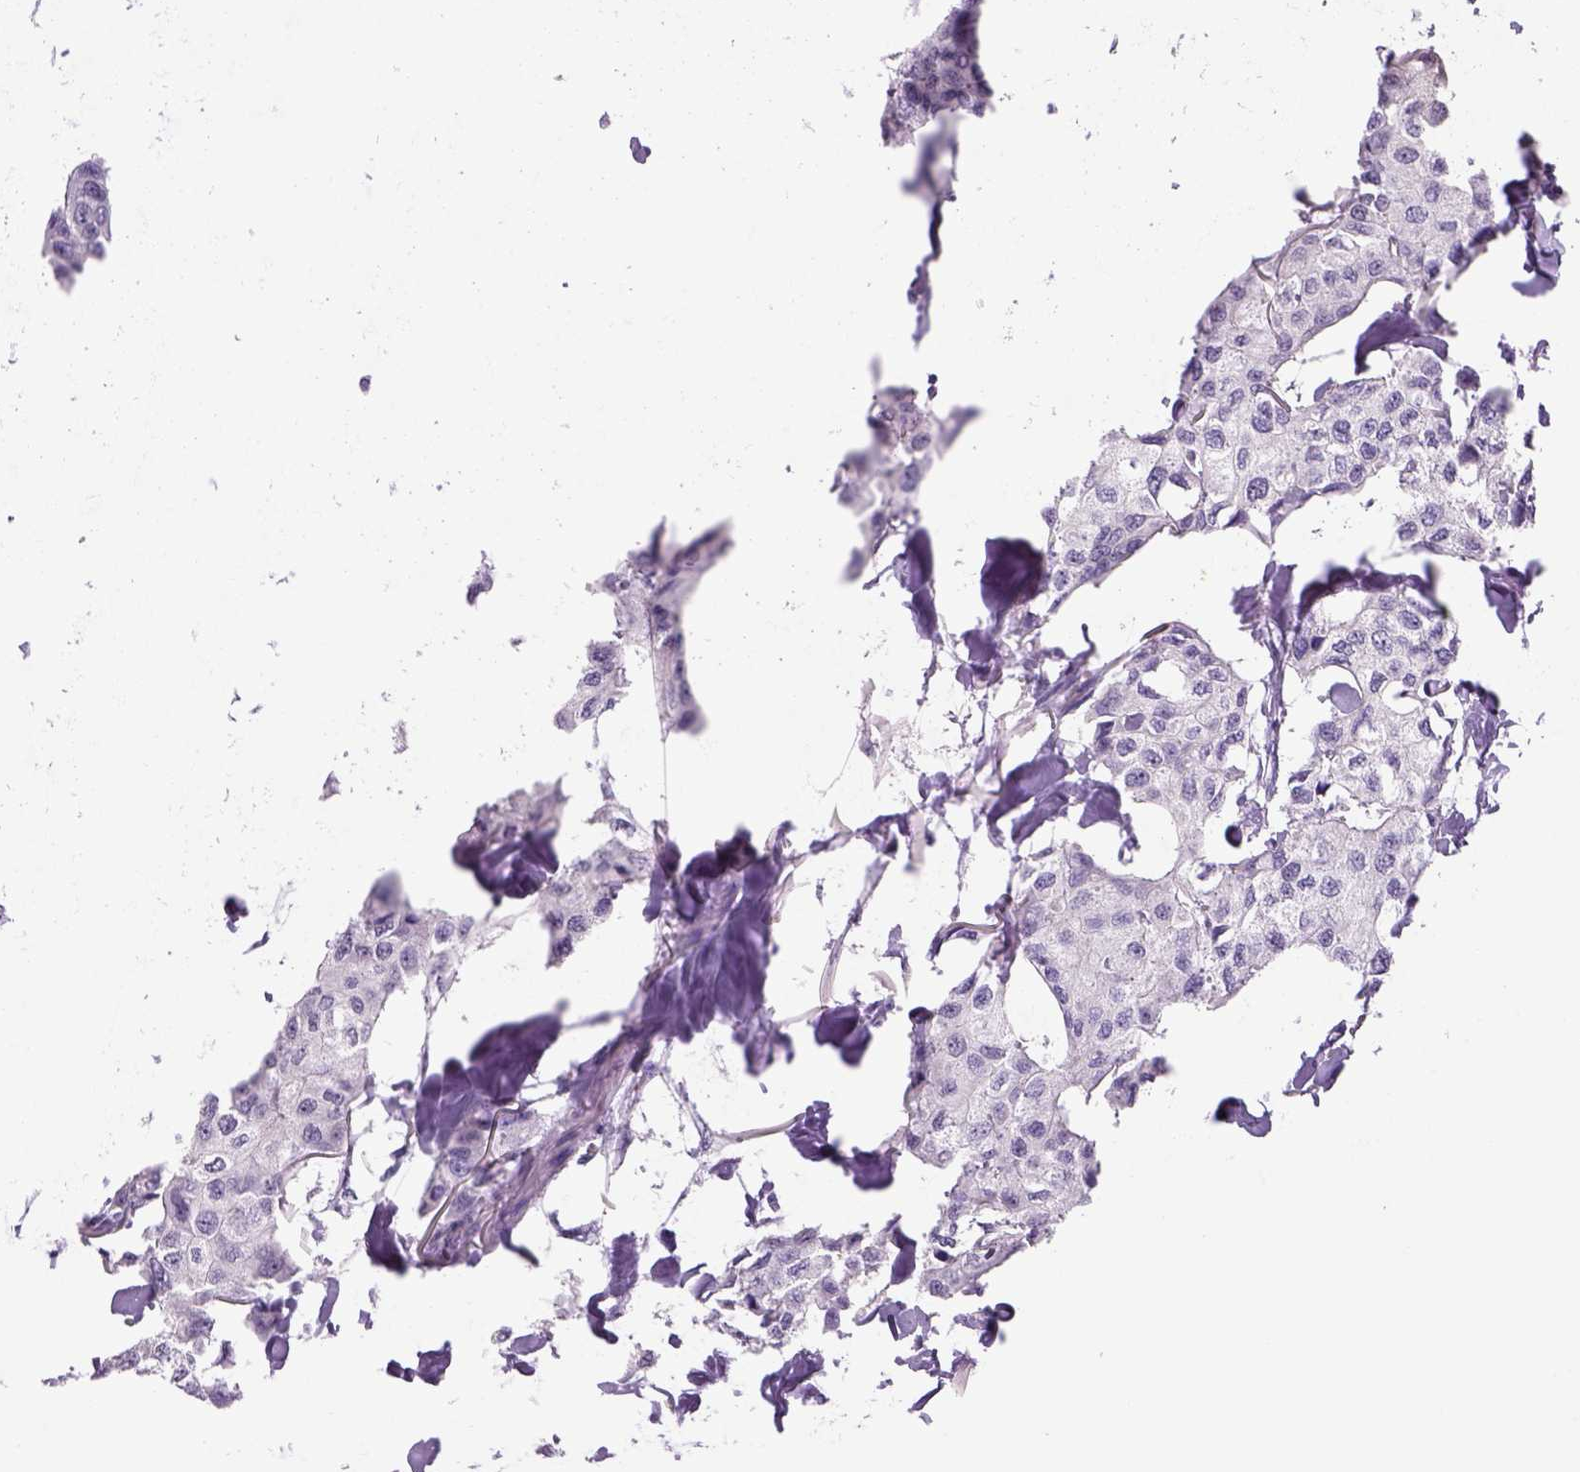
{"staining": {"intensity": "negative", "quantity": "none", "location": "none"}, "tissue": "breast cancer", "cell_type": "Tumor cells", "image_type": "cancer", "snomed": [{"axis": "morphology", "description": "Duct carcinoma"}, {"axis": "topography", "description": "Breast"}], "caption": "This is an IHC histopathology image of invasive ductal carcinoma (breast). There is no positivity in tumor cells.", "gene": "DBH", "patient": {"sex": "female", "age": 80}}